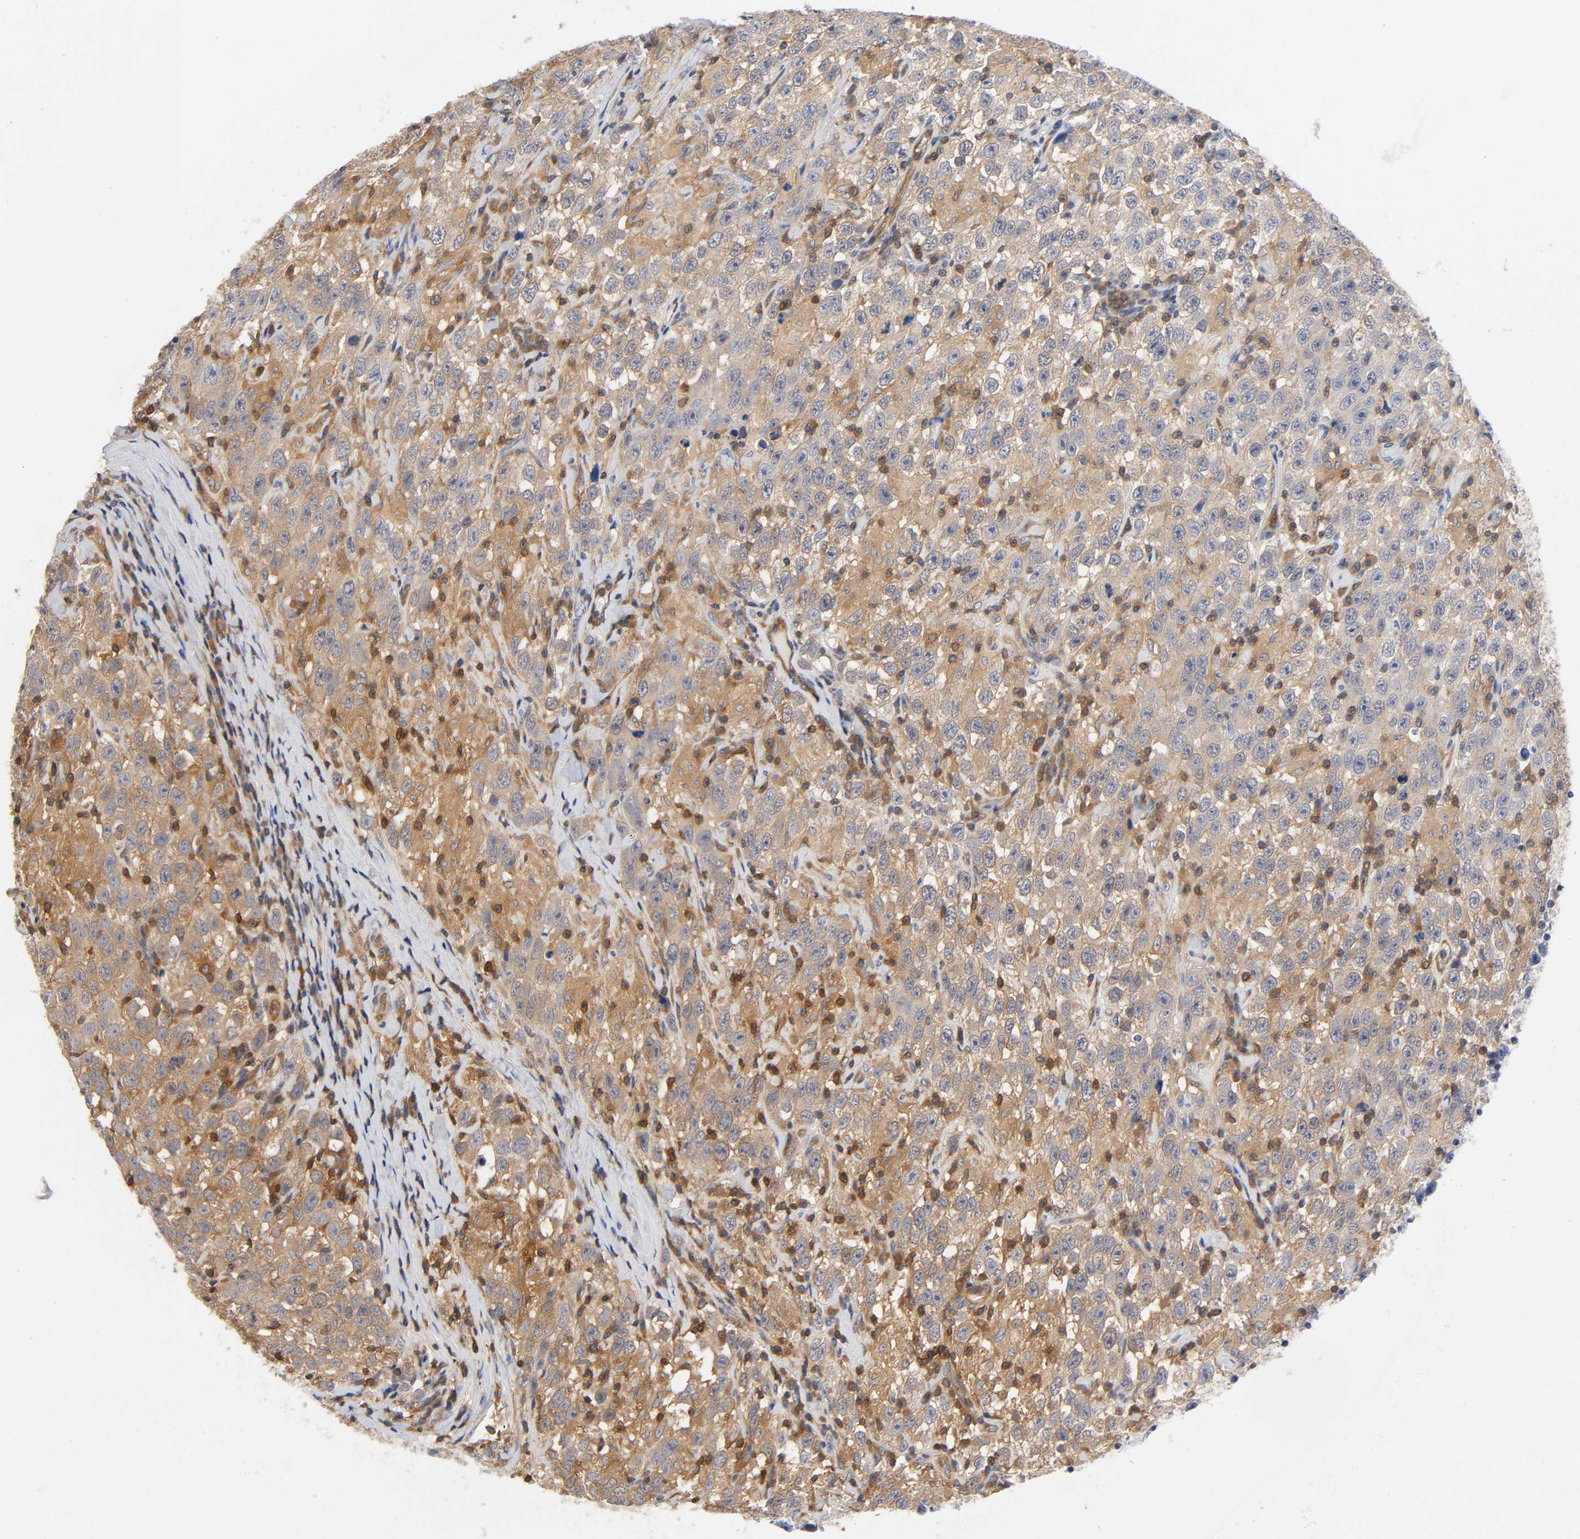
{"staining": {"intensity": "moderate", "quantity": ">75%", "location": "cytoplasmic/membranous"}, "tissue": "testis cancer", "cell_type": "Tumor cells", "image_type": "cancer", "snomed": [{"axis": "morphology", "description": "Seminoma, NOS"}, {"axis": "topography", "description": "Testis"}], "caption": "Immunohistochemical staining of human testis cancer (seminoma) displays medium levels of moderate cytoplasmic/membranous expression in about >75% of tumor cells.", "gene": "PRKAB1", "patient": {"sex": "male", "age": 41}}